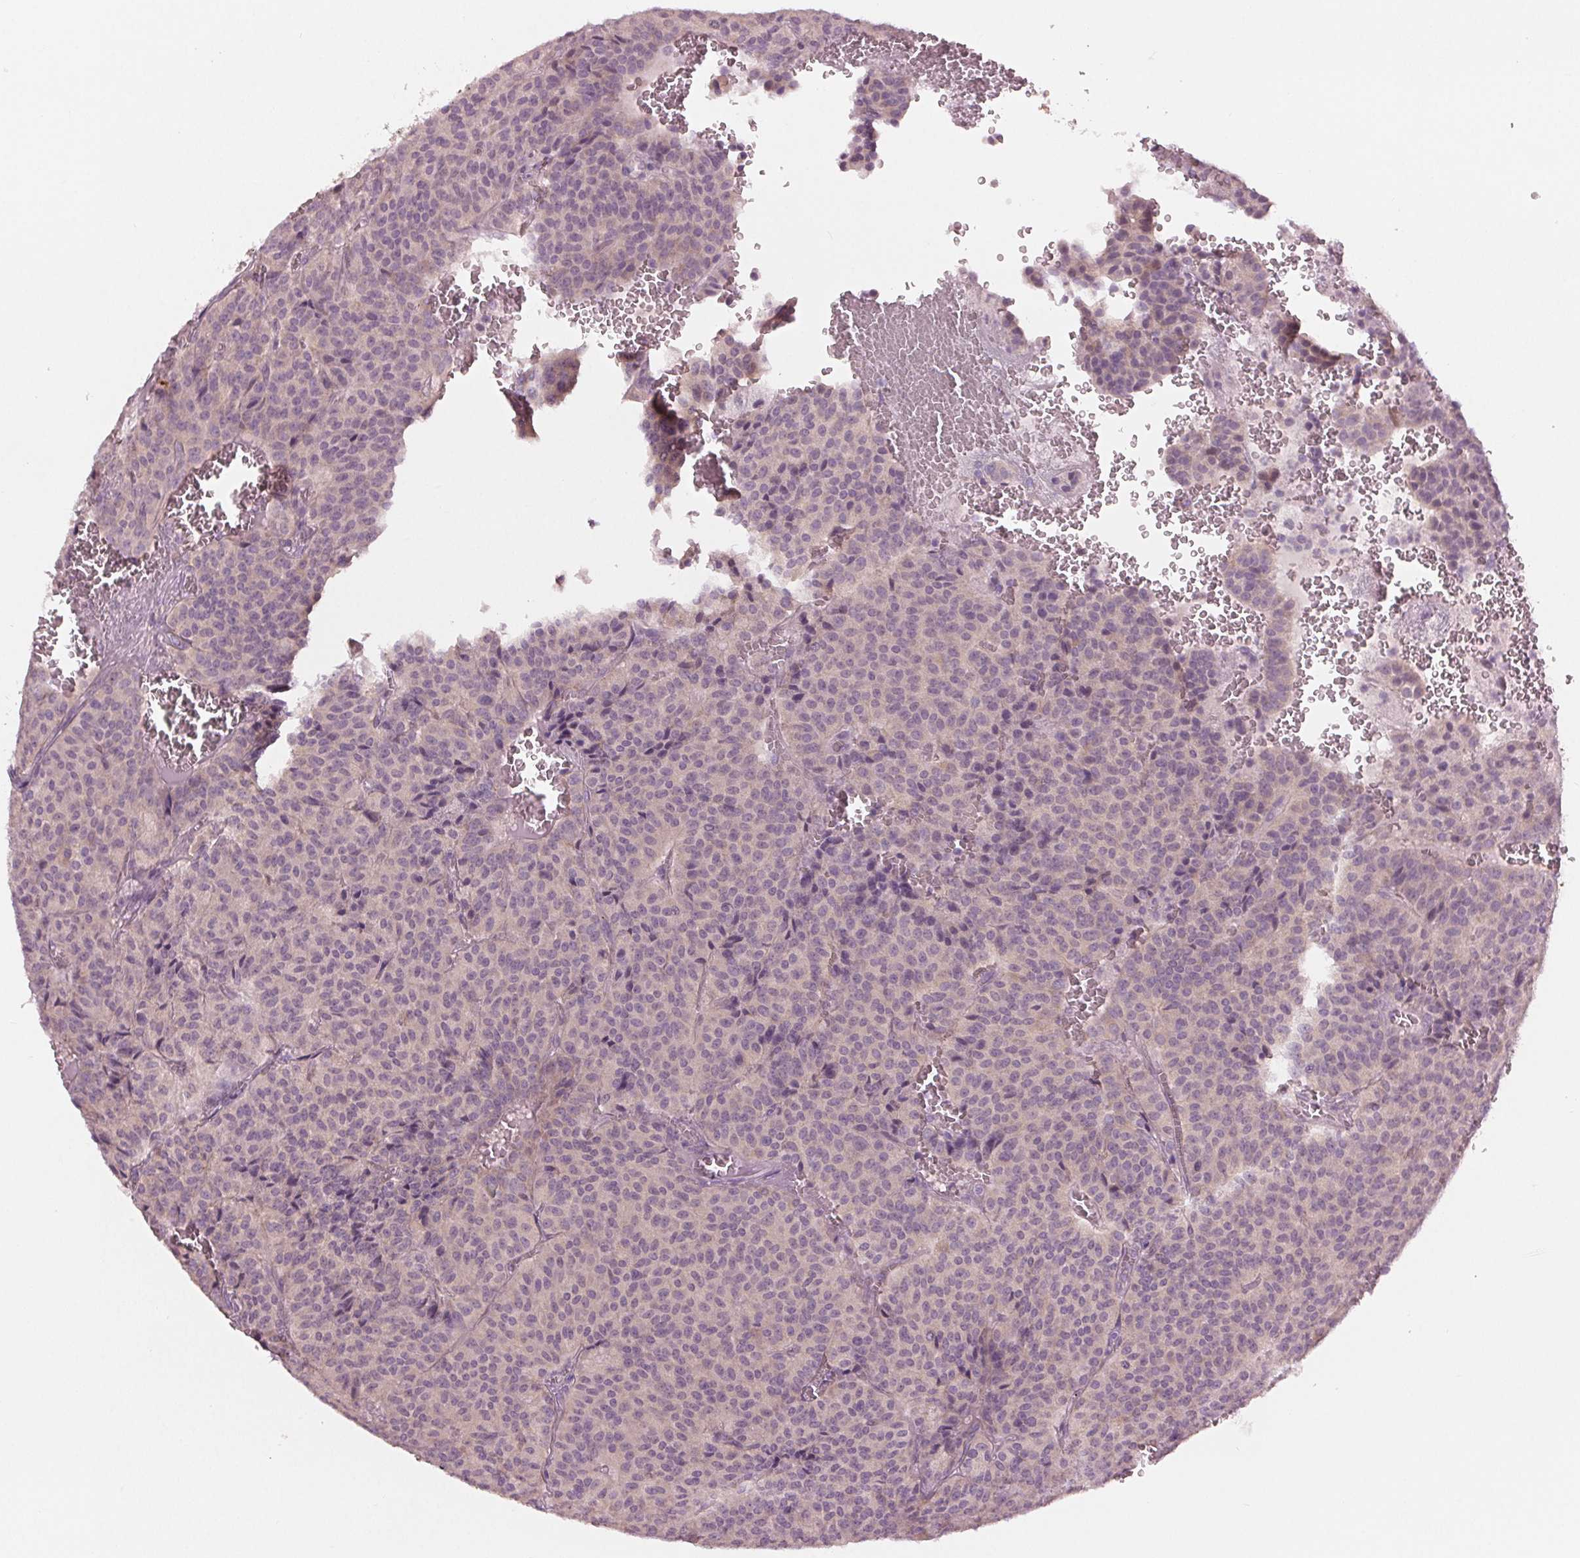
{"staining": {"intensity": "negative", "quantity": "none", "location": "none"}, "tissue": "carcinoid", "cell_type": "Tumor cells", "image_type": "cancer", "snomed": [{"axis": "morphology", "description": "Carcinoid, malignant, NOS"}, {"axis": "topography", "description": "Lung"}], "caption": "Carcinoid was stained to show a protein in brown. There is no significant staining in tumor cells.", "gene": "PRAP1", "patient": {"sex": "male", "age": 70}}